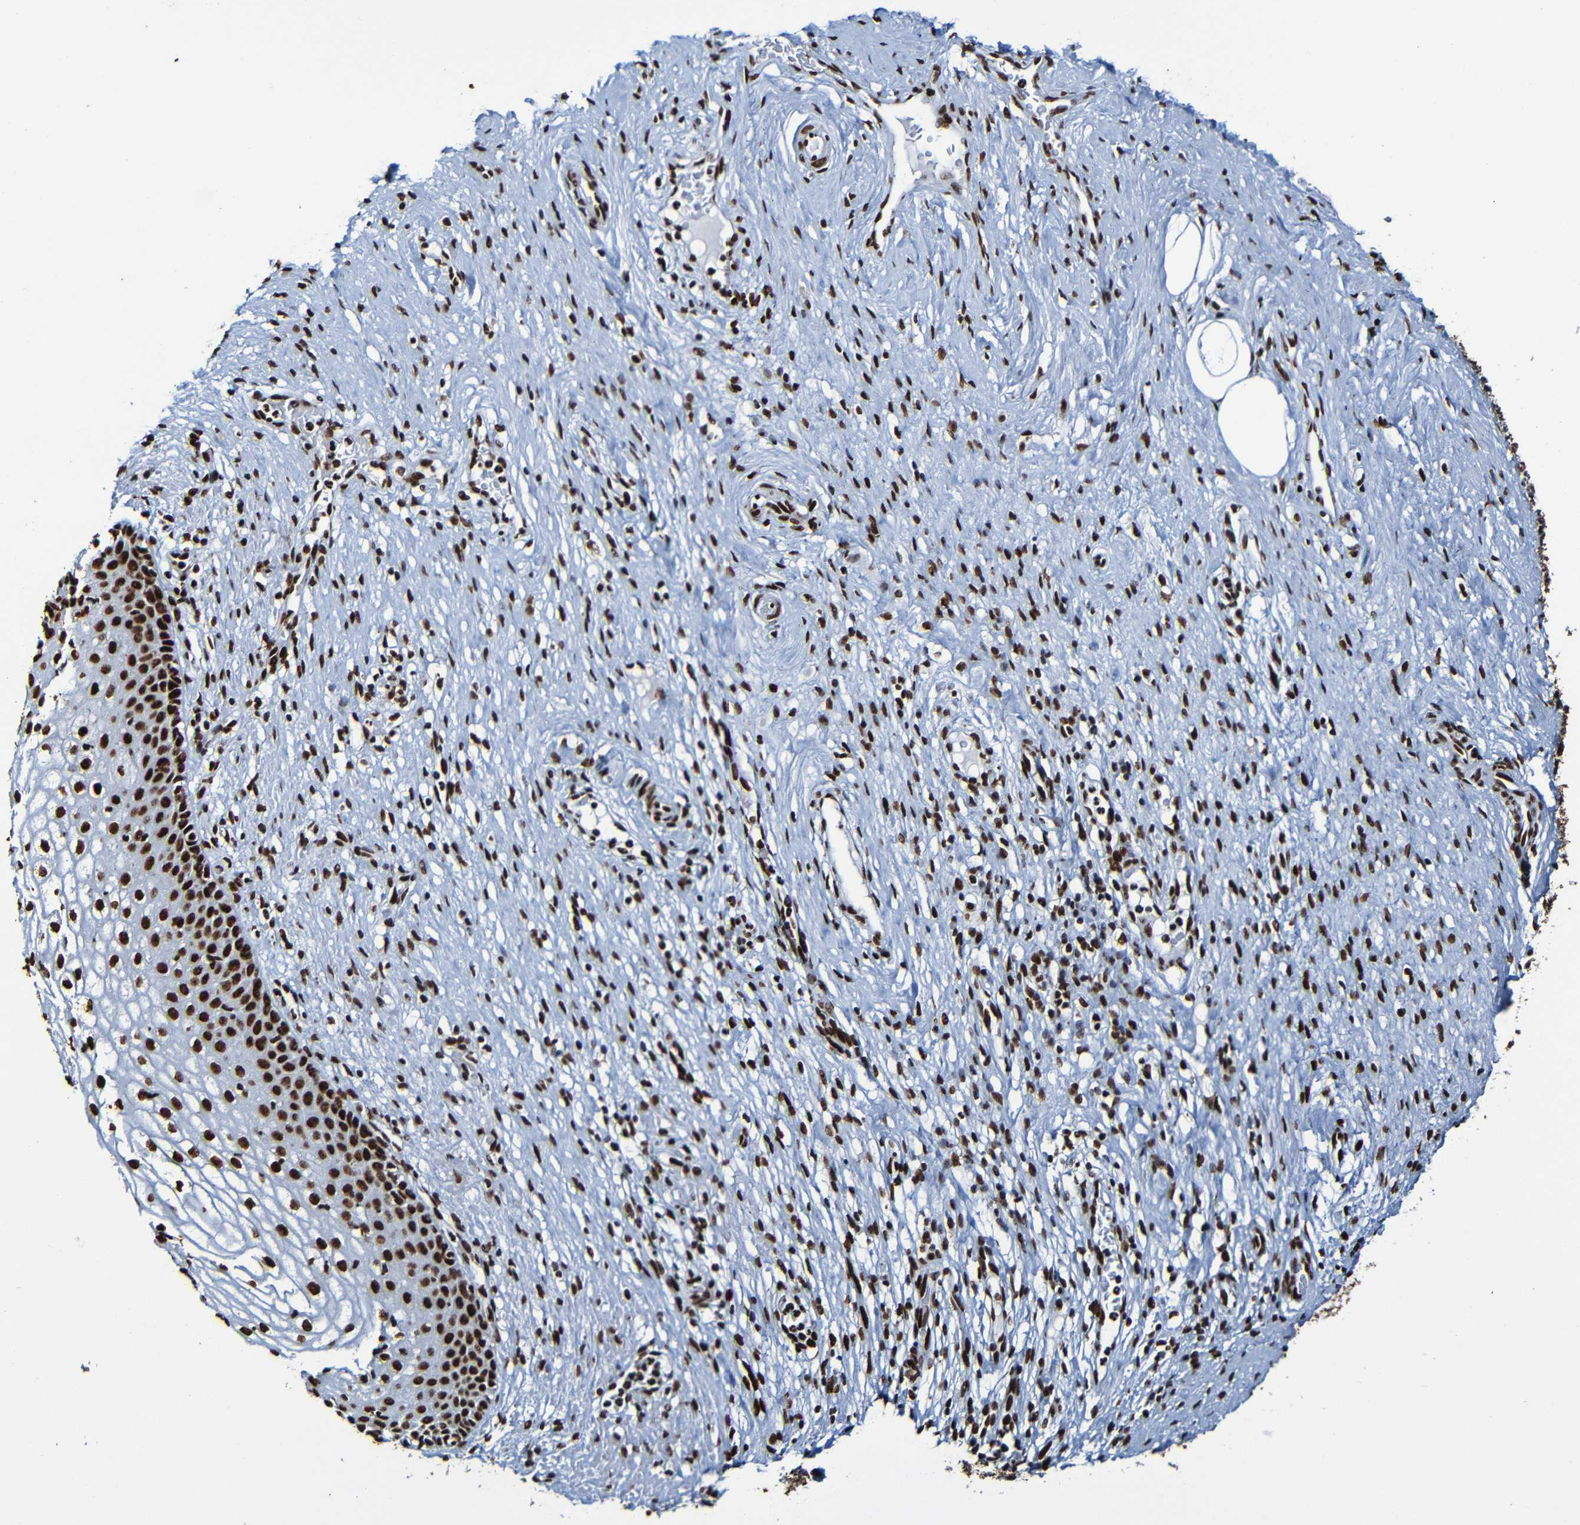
{"staining": {"intensity": "strong", "quantity": ">75%", "location": "nuclear"}, "tissue": "cervical cancer", "cell_type": "Tumor cells", "image_type": "cancer", "snomed": [{"axis": "morphology", "description": "Squamous cell carcinoma, NOS"}, {"axis": "topography", "description": "Cervix"}], "caption": "Cervical cancer (squamous cell carcinoma) tissue exhibits strong nuclear expression in about >75% of tumor cells, visualized by immunohistochemistry.", "gene": "SRSF3", "patient": {"sex": "female", "age": 51}}